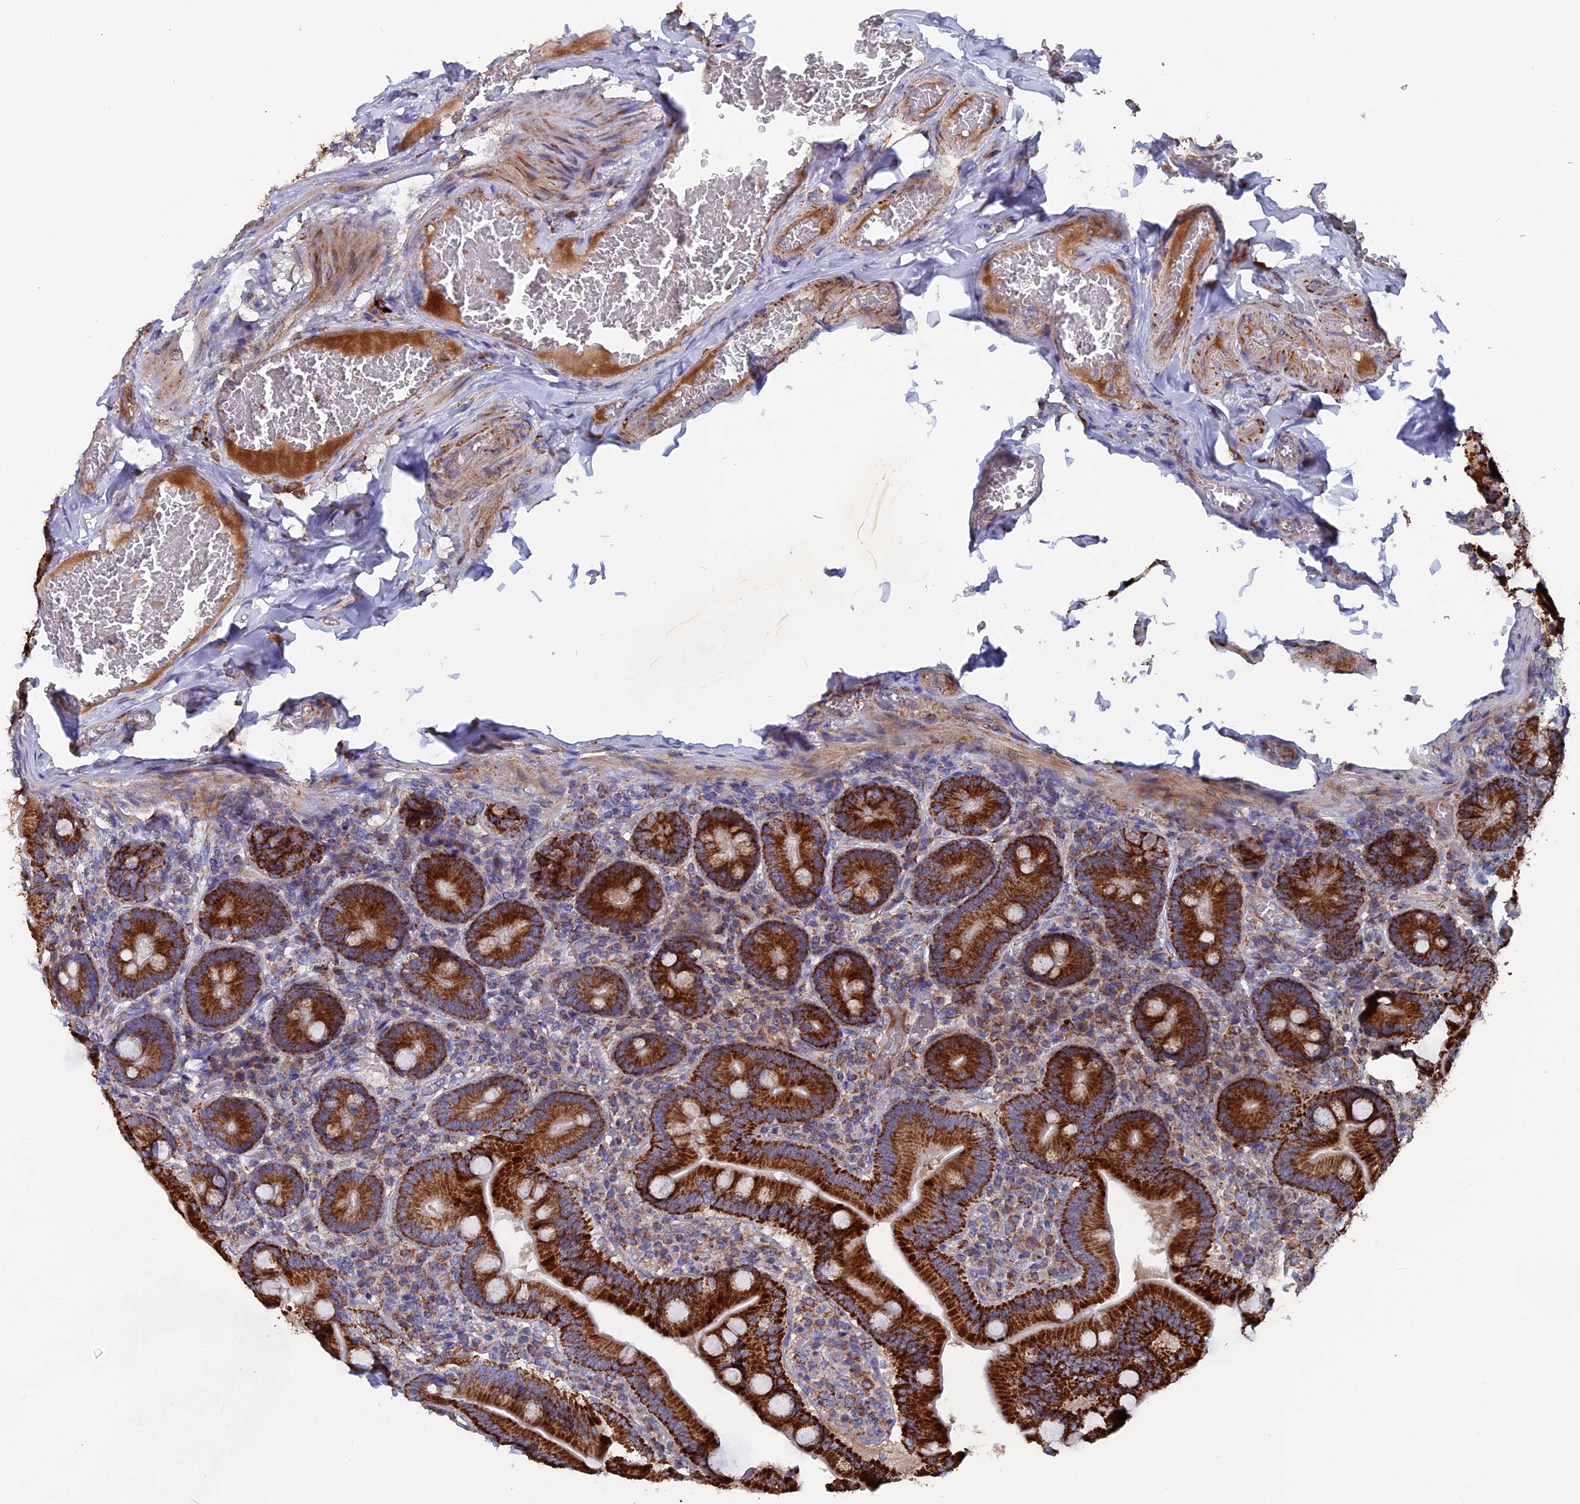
{"staining": {"intensity": "strong", "quantity": ">75%", "location": "cytoplasmic/membranous"}, "tissue": "duodenum", "cell_type": "Glandular cells", "image_type": "normal", "snomed": [{"axis": "morphology", "description": "Normal tissue, NOS"}, {"axis": "topography", "description": "Duodenum"}], "caption": "DAB (3,3'-diaminobenzidine) immunohistochemical staining of normal duodenum shows strong cytoplasmic/membranous protein expression in about >75% of glandular cells. The staining was performed using DAB to visualize the protein expression in brown, while the nuclei were stained in blue with hematoxylin (Magnification: 20x).", "gene": "TGFA", "patient": {"sex": "female", "age": 62}}